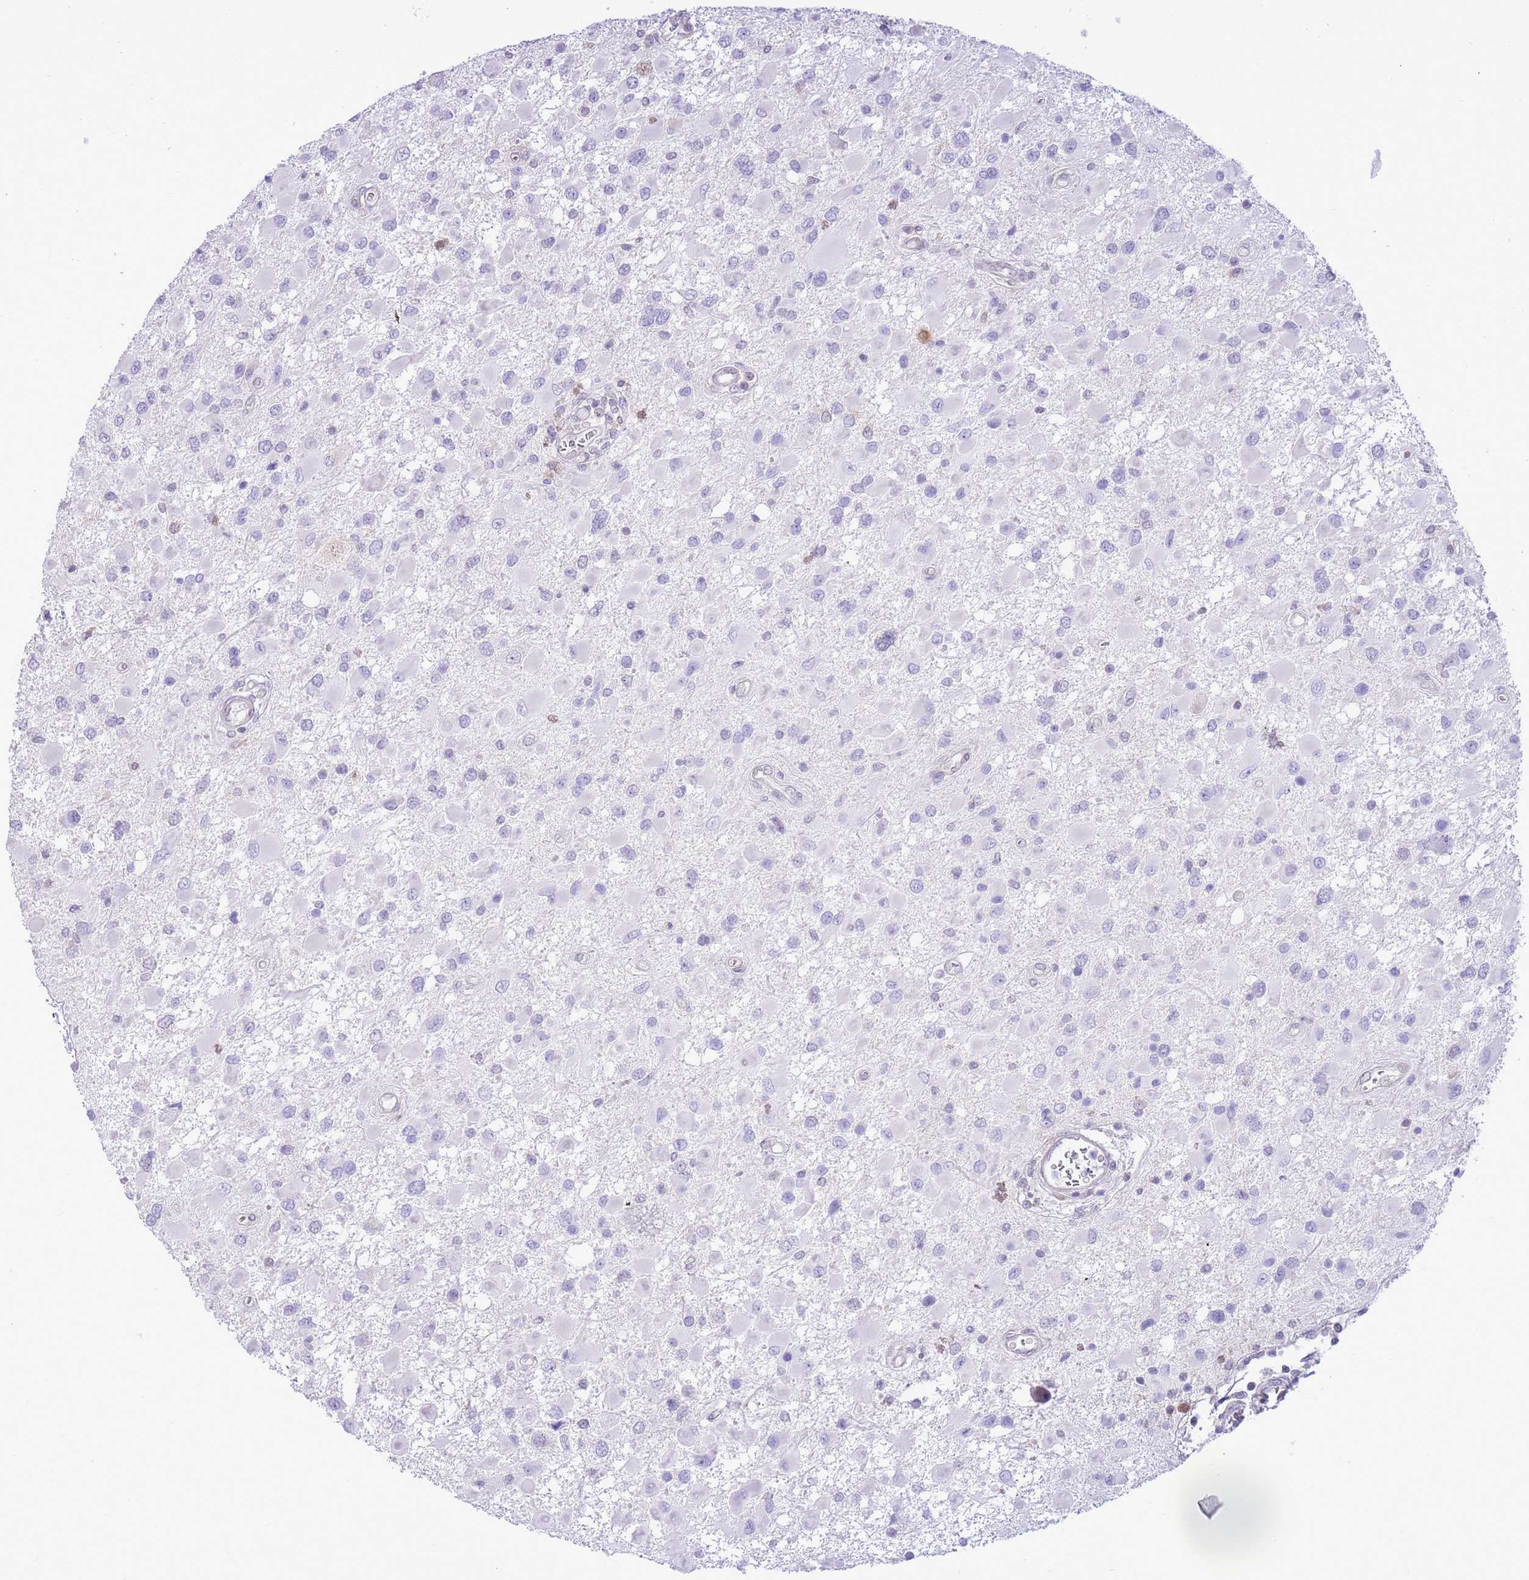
{"staining": {"intensity": "negative", "quantity": "none", "location": "none"}, "tissue": "glioma", "cell_type": "Tumor cells", "image_type": "cancer", "snomed": [{"axis": "morphology", "description": "Glioma, malignant, High grade"}, {"axis": "topography", "description": "Brain"}], "caption": "This micrograph is of glioma stained with immunohistochemistry (IHC) to label a protein in brown with the nuclei are counter-stained blue. There is no expression in tumor cells.", "gene": "DDI2", "patient": {"sex": "male", "age": 53}}